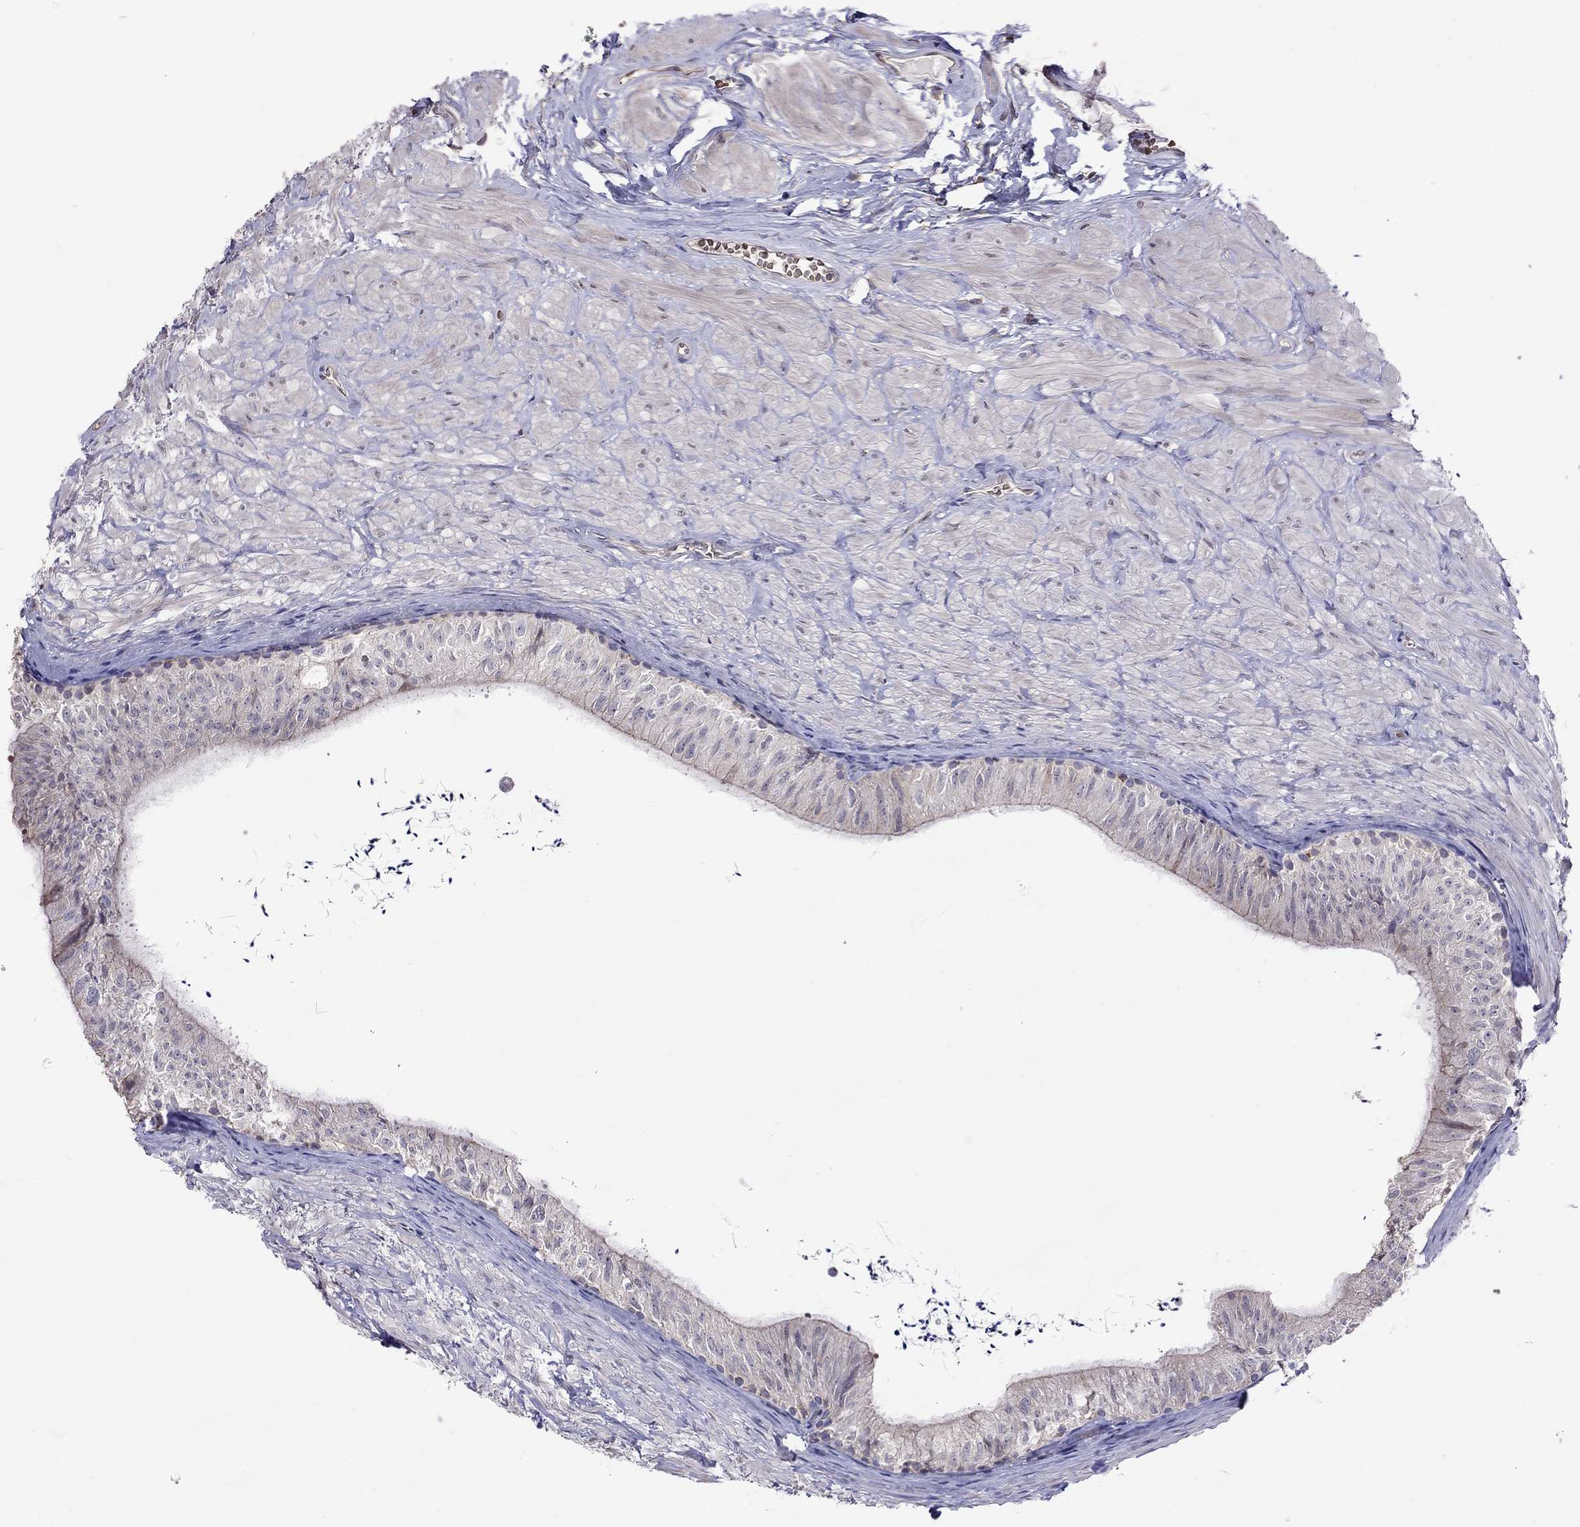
{"staining": {"intensity": "strong", "quantity": "25%-75%", "location": "cytoplasmic/membranous"}, "tissue": "epididymis", "cell_type": "Glandular cells", "image_type": "normal", "snomed": [{"axis": "morphology", "description": "Normal tissue, NOS"}, {"axis": "topography", "description": "Epididymis"}], "caption": "An immunohistochemistry photomicrograph of unremarkable tissue is shown. Protein staining in brown highlights strong cytoplasmic/membranous positivity in epididymis within glandular cells. Using DAB (3,3'-diaminobenzidine) (brown) and hematoxylin (blue) stains, captured at high magnification using brightfield microscopy.", "gene": "ADAM28", "patient": {"sex": "male", "age": 32}}